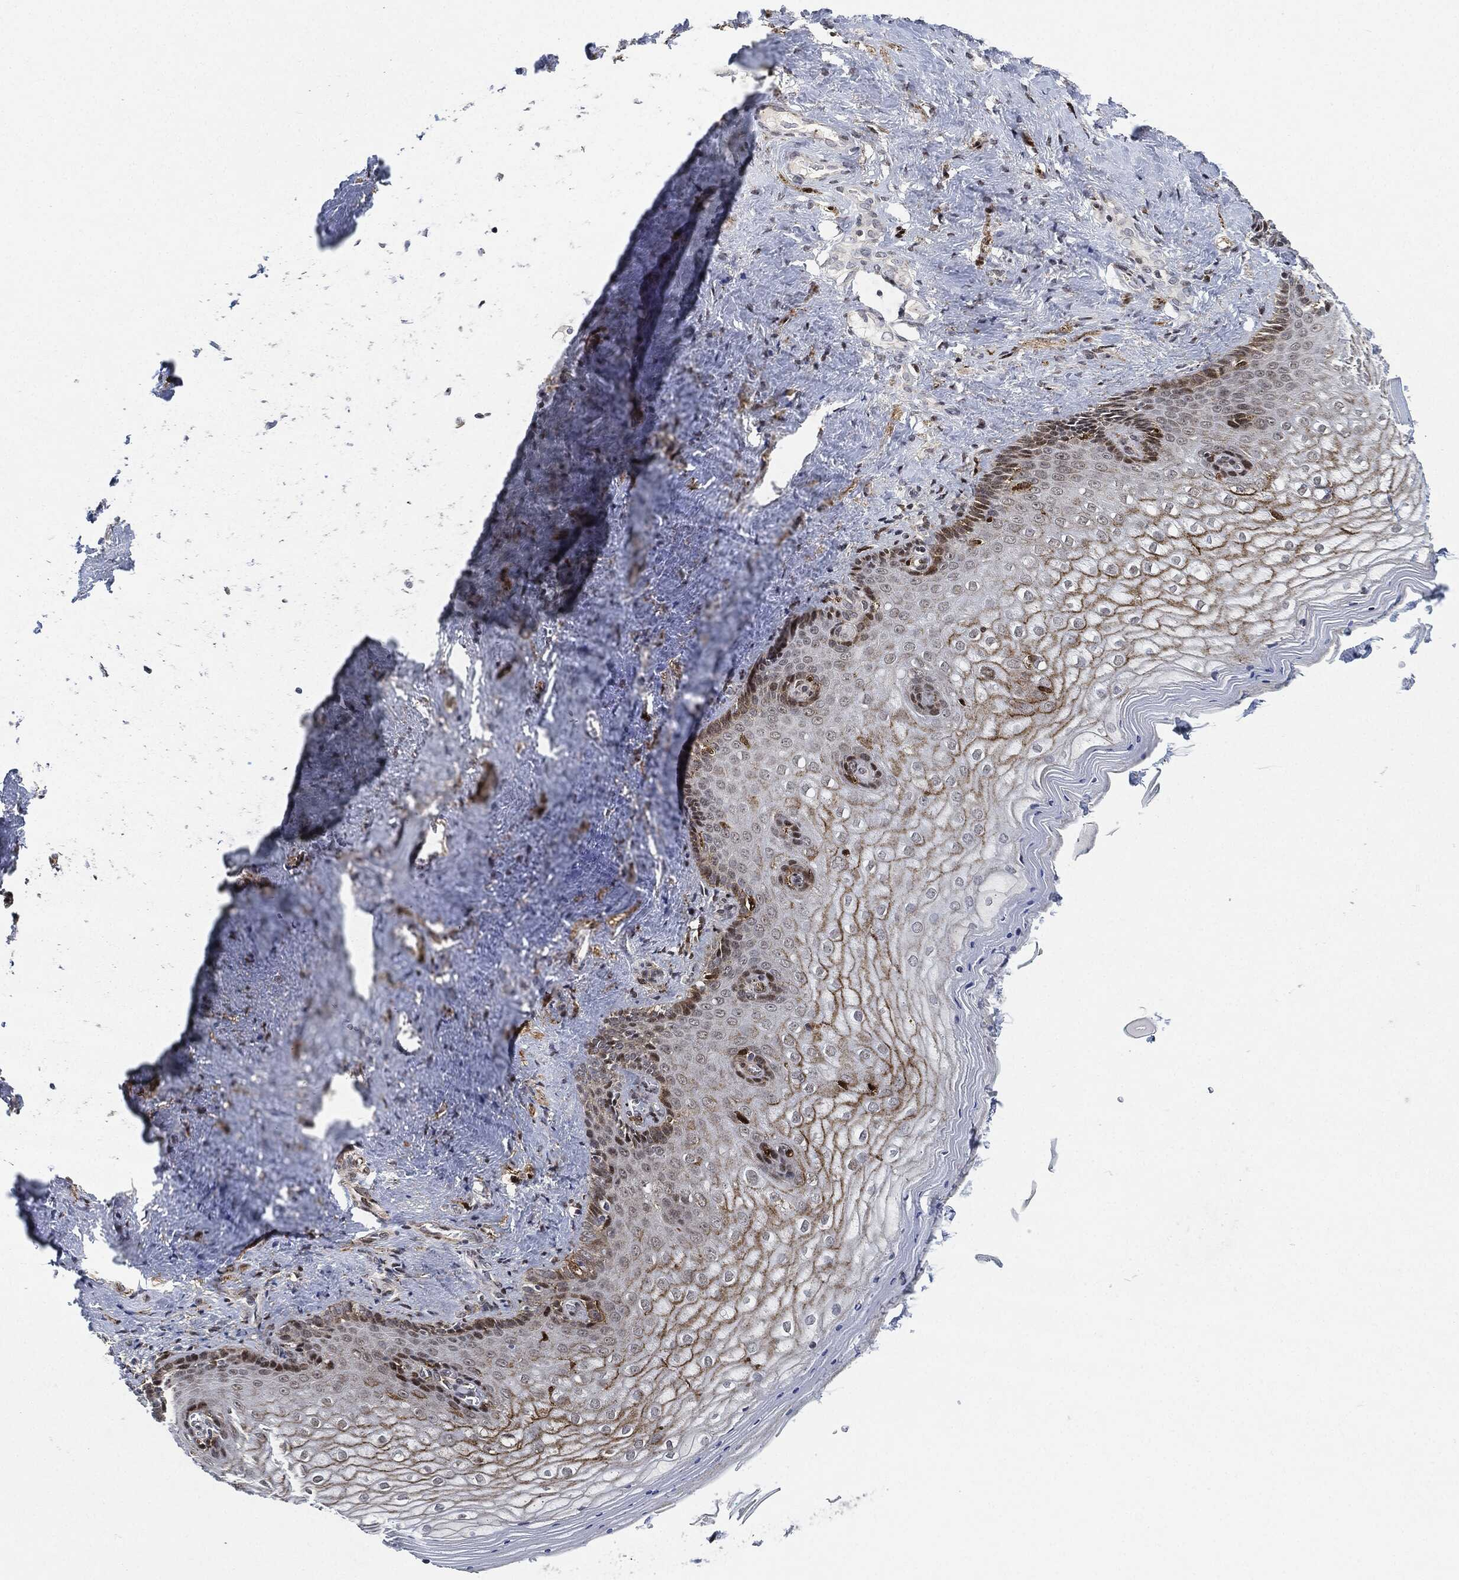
{"staining": {"intensity": "moderate", "quantity": "<25%", "location": "cytoplasmic/membranous,nuclear"}, "tissue": "vagina", "cell_type": "Squamous epithelial cells", "image_type": "normal", "snomed": [{"axis": "morphology", "description": "Normal tissue, NOS"}, {"axis": "topography", "description": "Vagina"}], "caption": "Protein staining by immunohistochemistry demonstrates moderate cytoplasmic/membranous,nuclear staining in approximately <25% of squamous epithelial cells in normal vagina.", "gene": "NANOS3", "patient": {"sex": "female", "age": 42}}